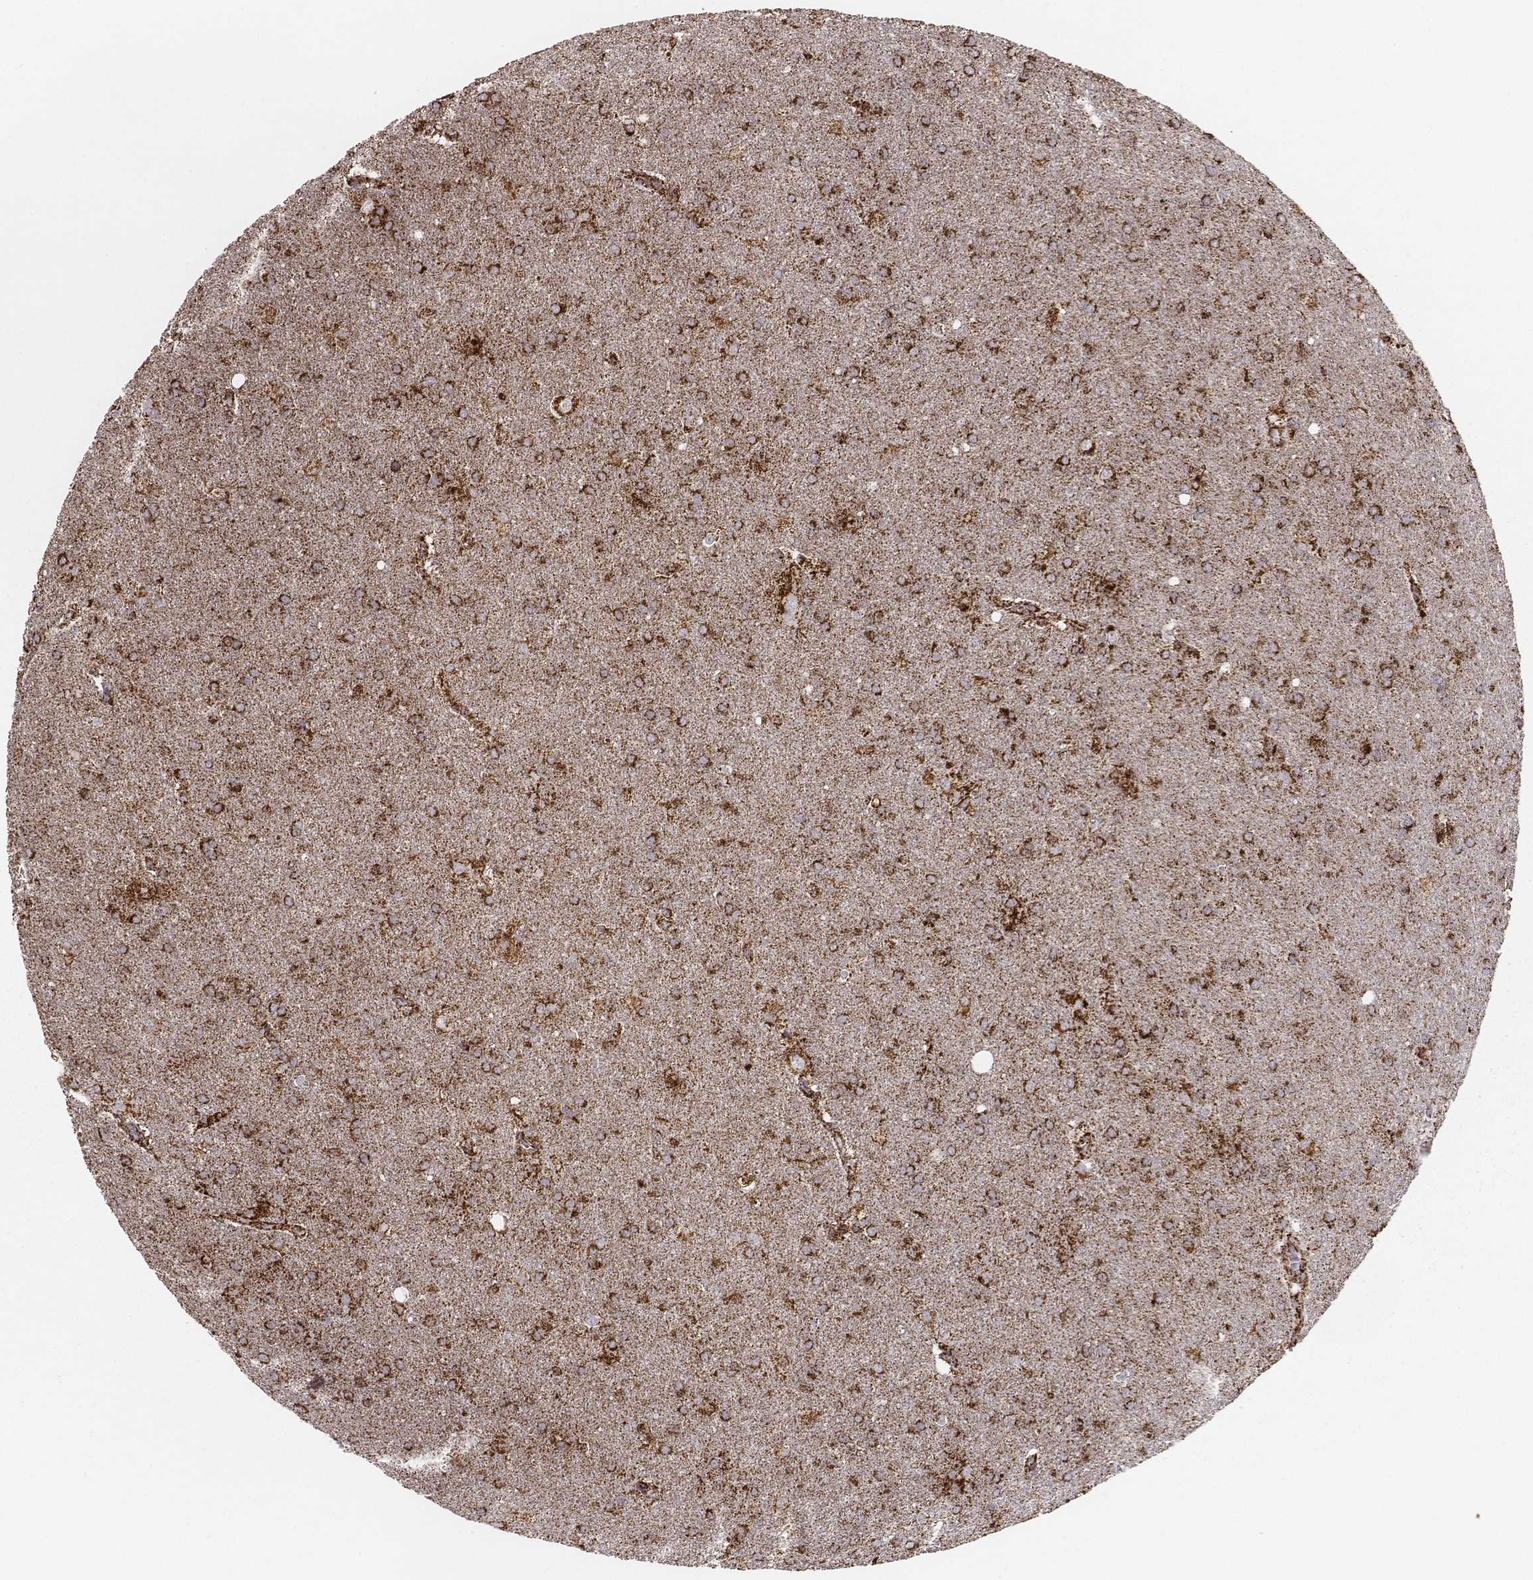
{"staining": {"intensity": "strong", "quantity": ">75%", "location": "cytoplasmic/membranous"}, "tissue": "glioma", "cell_type": "Tumor cells", "image_type": "cancer", "snomed": [{"axis": "morphology", "description": "Glioma, malignant, Low grade"}, {"axis": "topography", "description": "Brain"}], "caption": "About >75% of tumor cells in human malignant low-grade glioma show strong cytoplasmic/membranous protein staining as visualized by brown immunohistochemical staining.", "gene": "TUFM", "patient": {"sex": "male", "age": 58}}